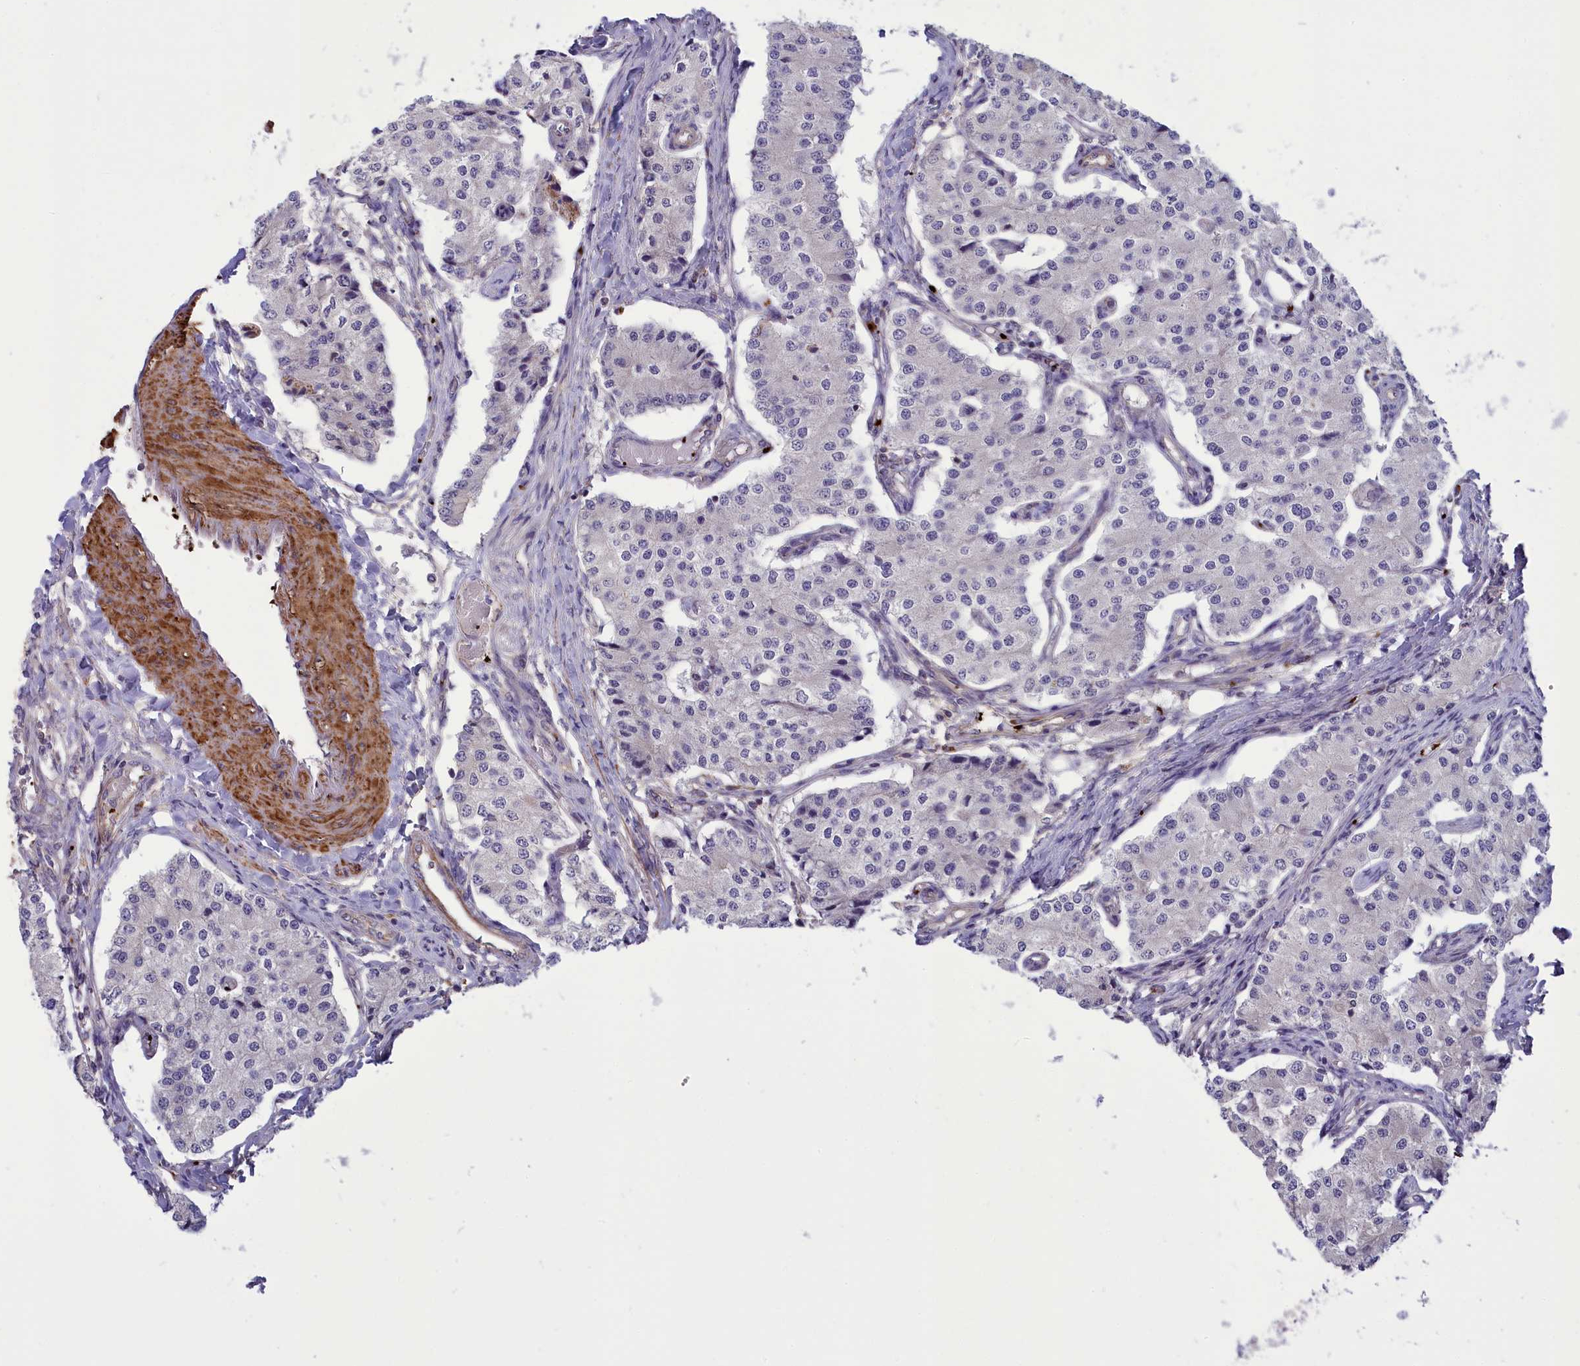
{"staining": {"intensity": "negative", "quantity": "none", "location": "none"}, "tissue": "carcinoid", "cell_type": "Tumor cells", "image_type": "cancer", "snomed": [{"axis": "morphology", "description": "Carcinoid, malignant, NOS"}, {"axis": "topography", "description": "Colon"}], "caption": "This is a image of immunohistochemistry staining of malignant carcinoid, which shows no staining in tumor cells. (DAB immunohistochemistry (IHC) with hematoxylin counter stain).", "gene": "HEATR3", "patient": {"sex": "female", "age": 52}}